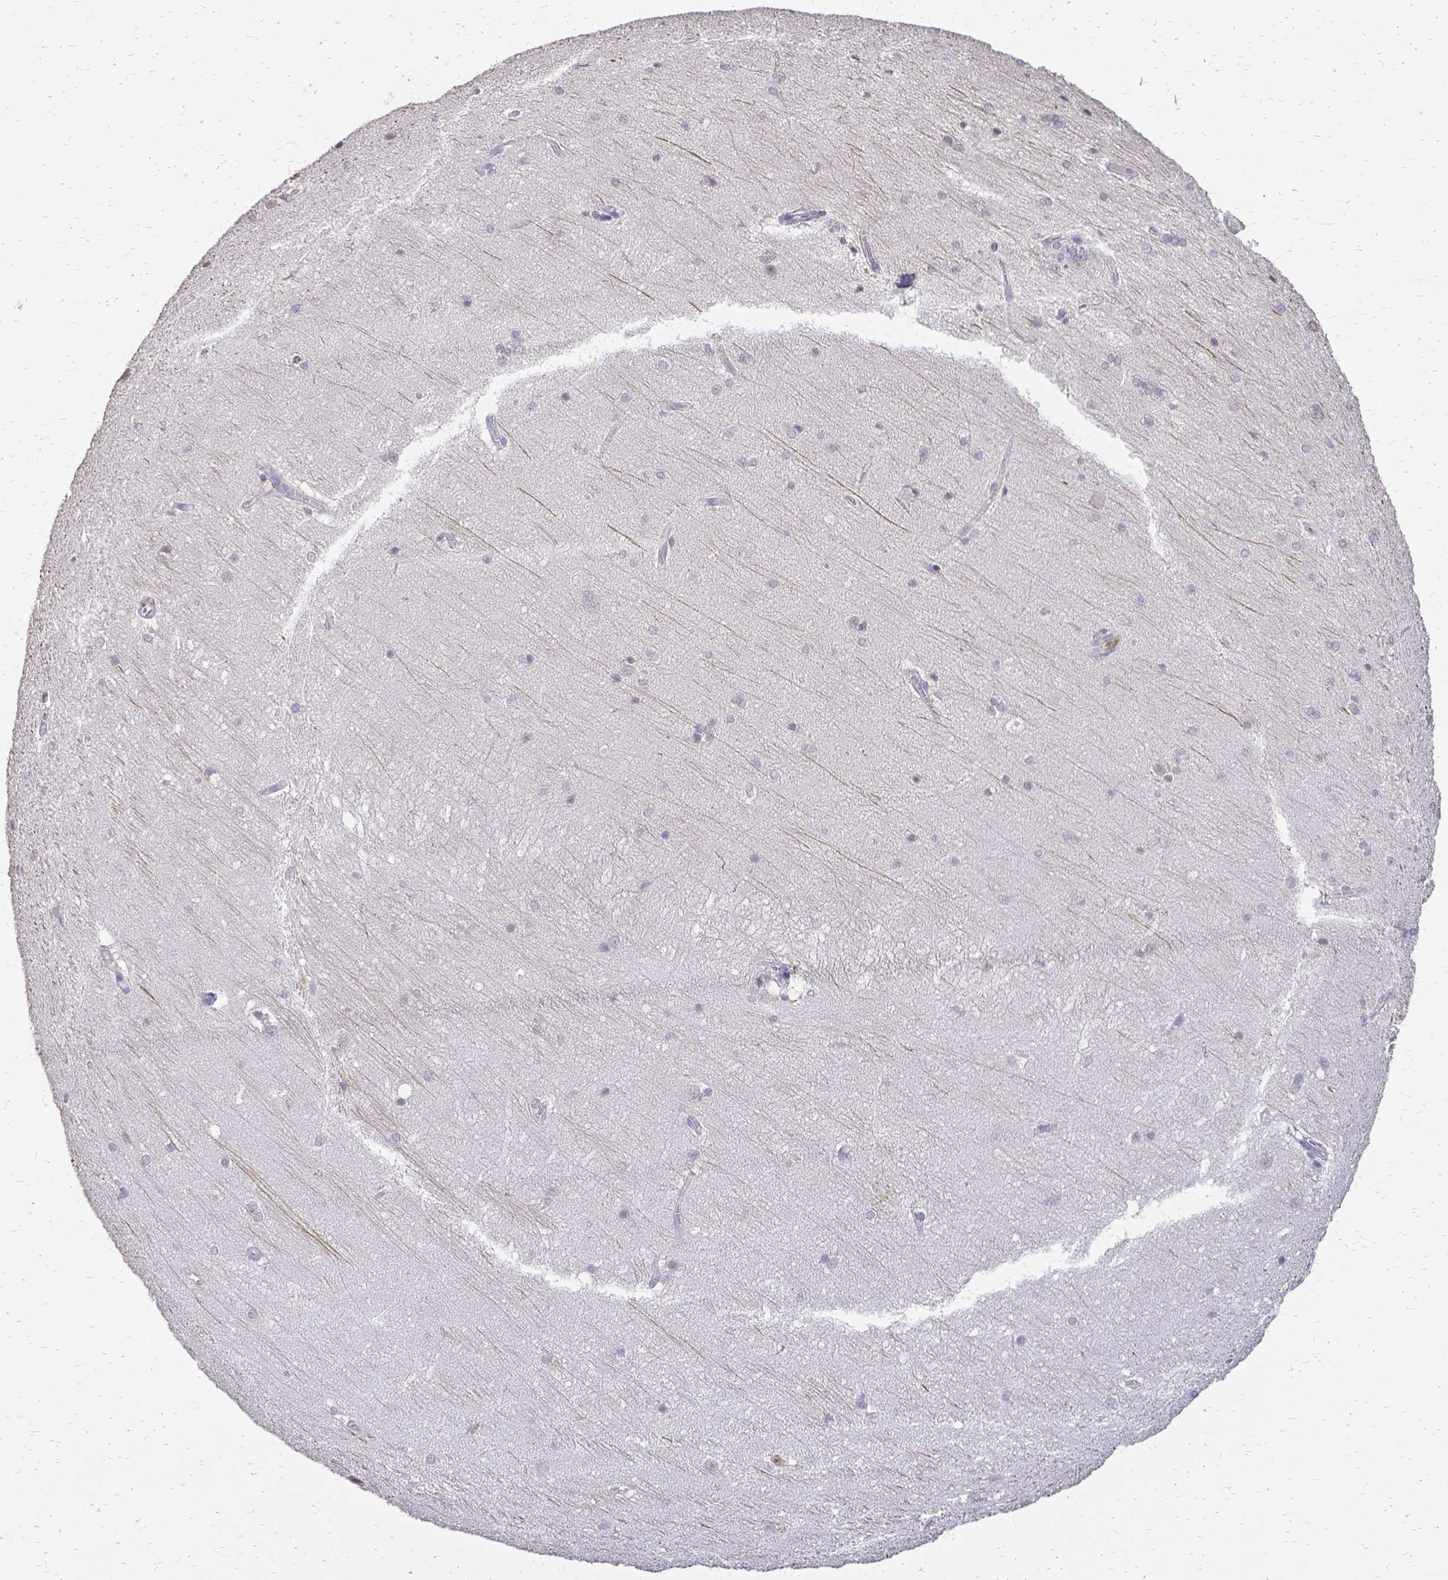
{"staining": {"intensity": "negative", "quantity": "none", "location": "none"}, "tissue": "hippocampus", "cell_type": "Glial cells", "image_type": "normal", "snomed": [{"axis": "morphology", "description": "Normal tissue, NOS"}, {"axis": "topography", "description": "Cerebral cortex"}, {"axis": "topography", "description": "Hippocampus"}], "caption": "Glial cells show no significant positivity in unremarkable hippocampus. The staining was performed using DAB (3,3'-diaminobenzidine) to visualize the protein expression in brown, while the nuclei were stained in blue with hematoxylin (Magnification: 20x).", "gene": "CIB1", "patient": {"sex": "female", "age": 19}}